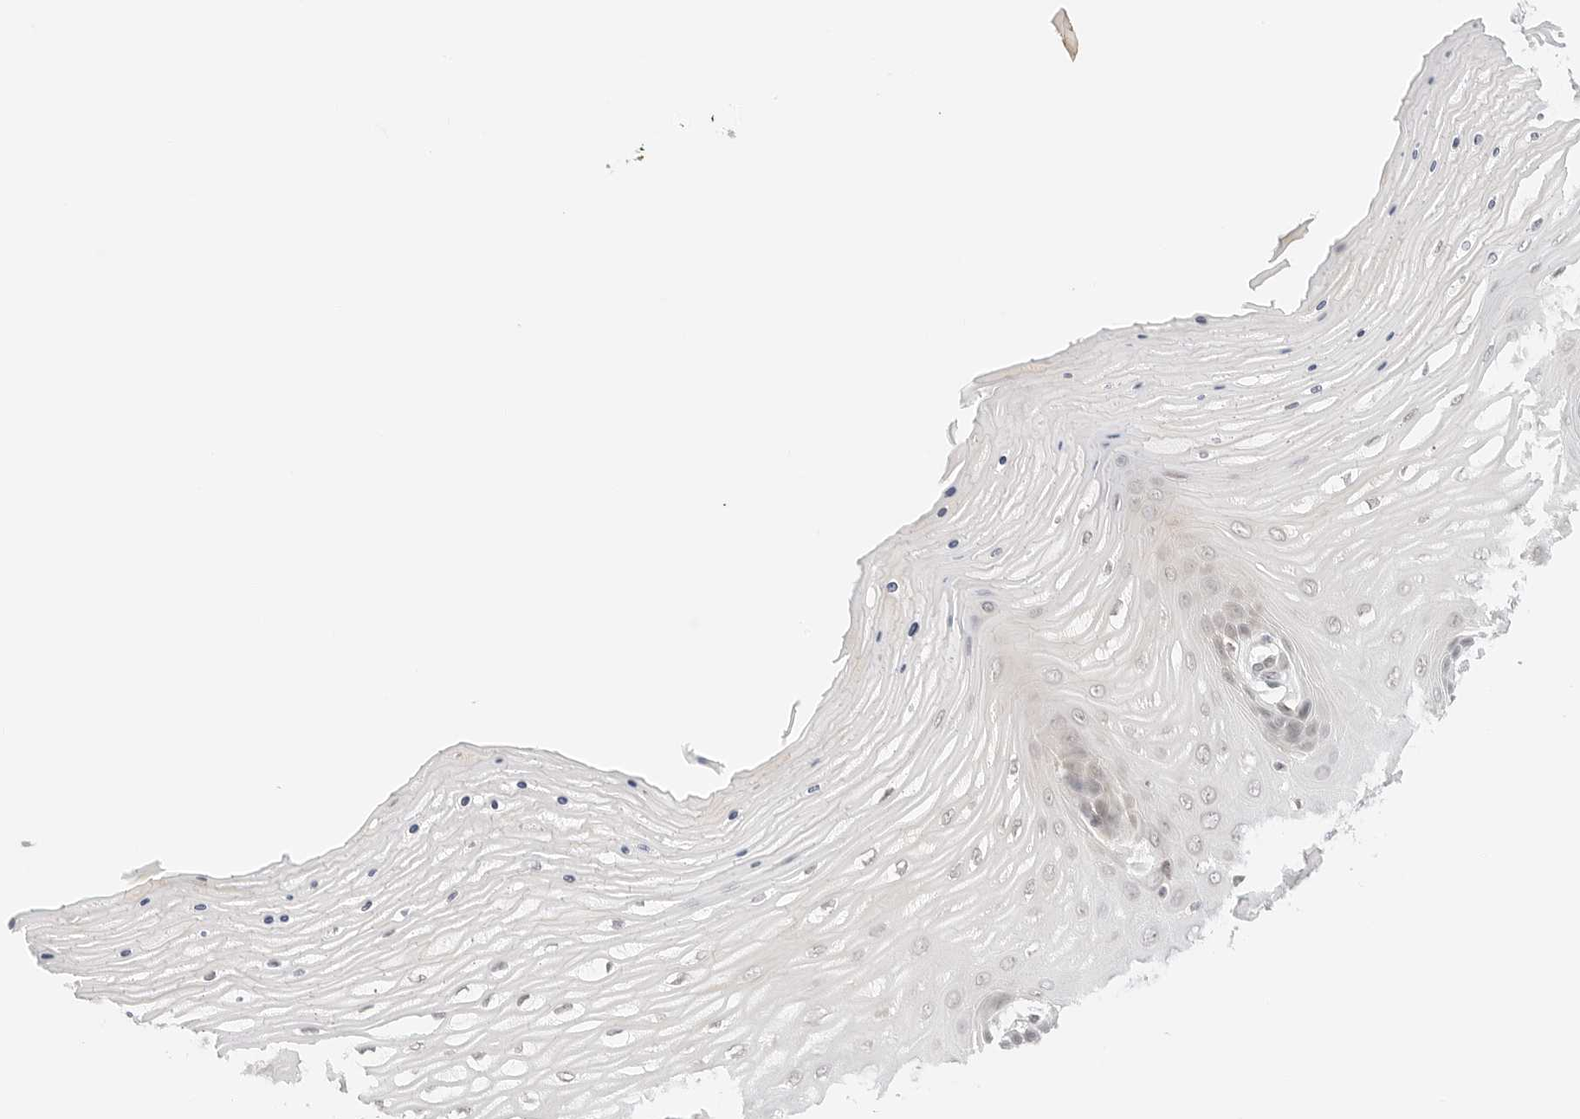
{"staining": {"intensity": "weak", "quantity": ">75%", "location": "cytoplasmic/membranous,nuclear"}, "tissue": "cervix", "cell_type": "Glandular cells", "image_type": "normal", "snomed": [{"axis": "morphology", "description": "Normal tissue, NOS"}, {"axis": "topography", "description": "Cervix"}], "caption": "About >75% of glandular cells in normal cervix show weak cytoplasmic/membranous,nuclear protein positivity as visualized by brown immunohistochemical staining.", "gene": "SEPTIN4", "patient": {"sex": "female", "age": 55}}